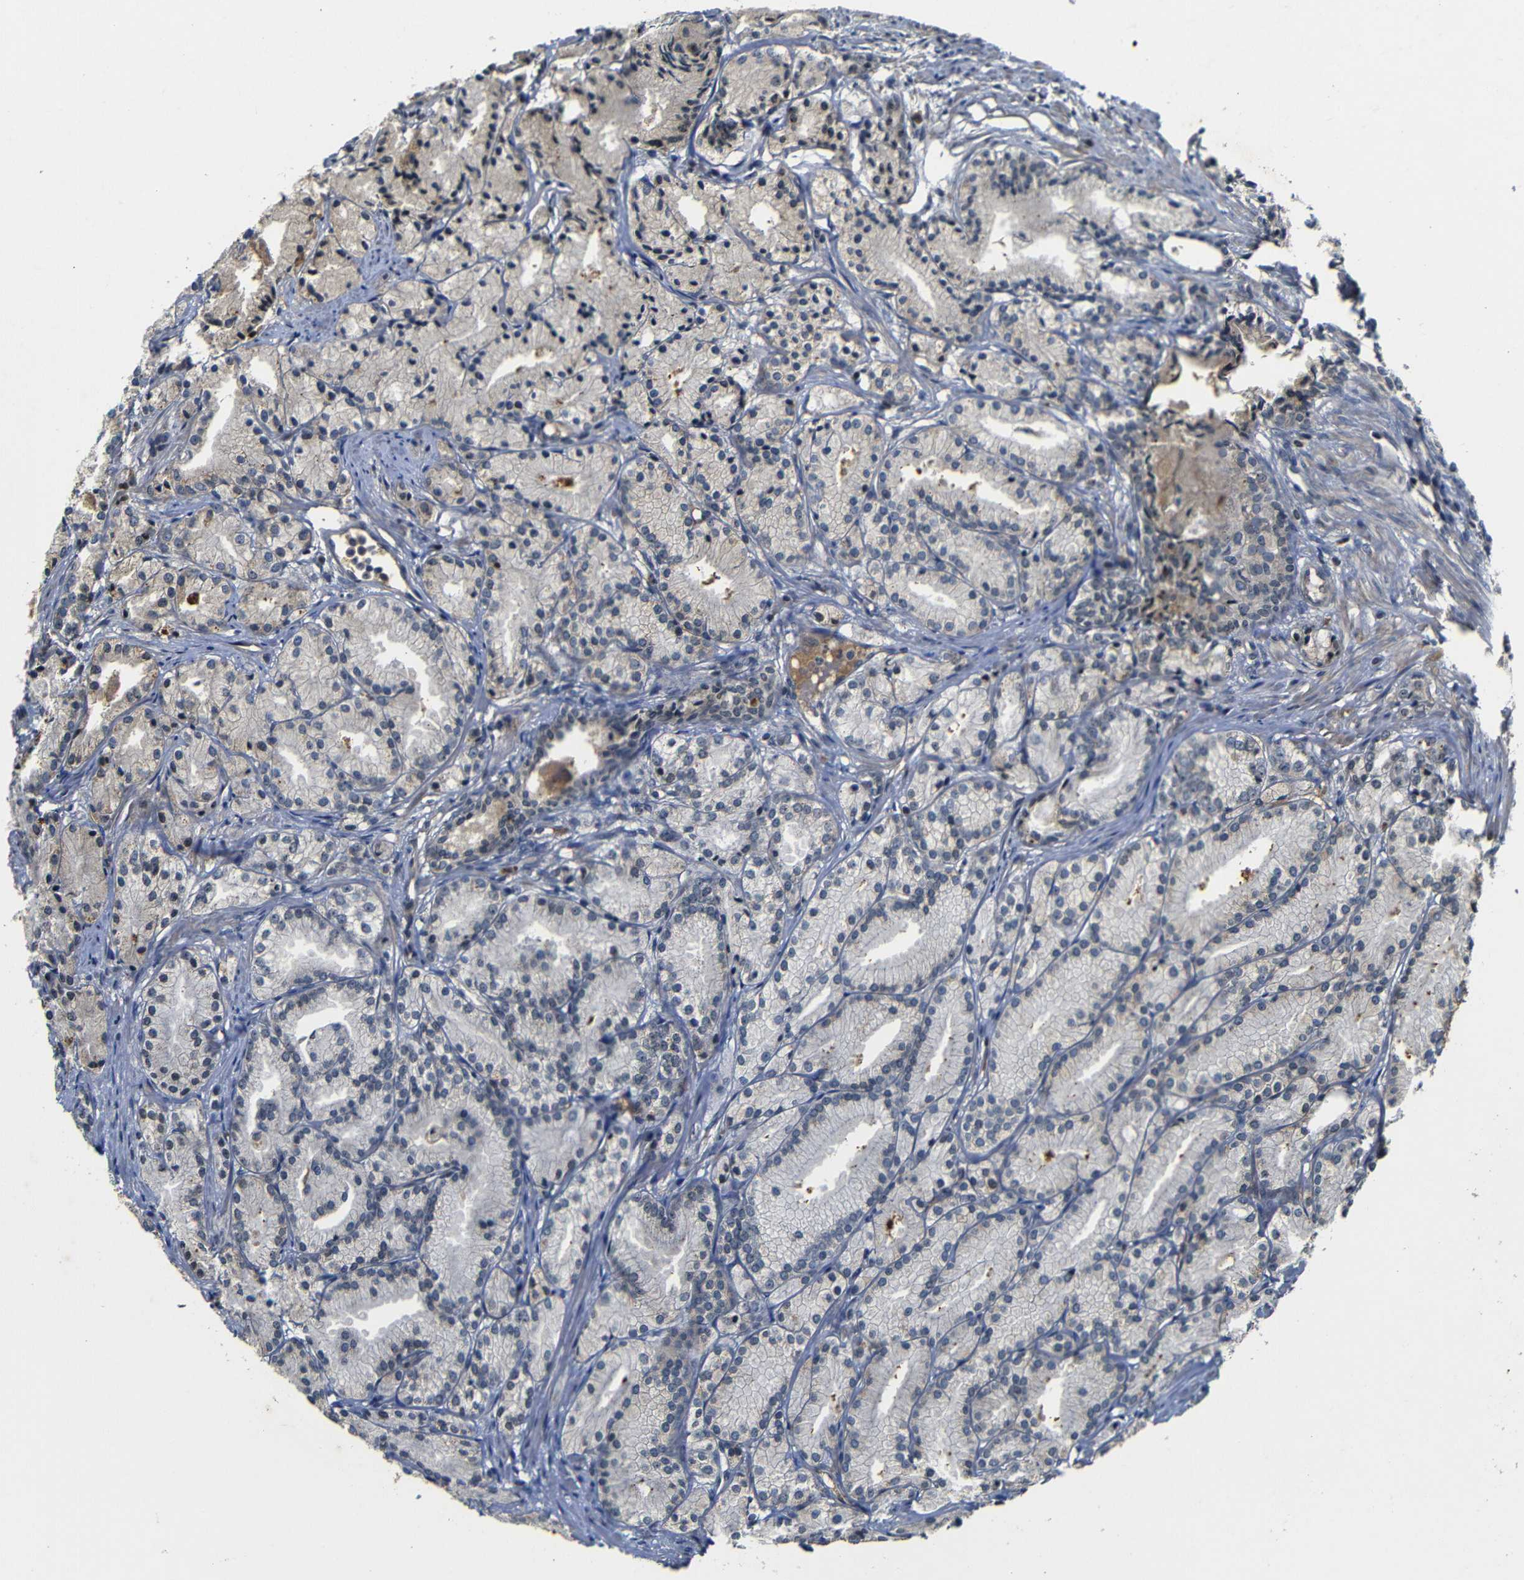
{"staining": {"intensity": "negative", "quantity": "none", "location": "none"}, "tissue": "prostate cancer", "cell_type": "Tumor cells", "image_type": "cancer", "snomed": [{"axis": "morphology", "description": "Adenocarcinoma, Low grade"}, {"axis": "topography", "description": "Prostate"}], "caption": "Prostate cancer (adenocarcinoma (low-grade)) was stained to show a protein in brown. There is no significant expression in tumor cells. (Brightfield microscopy of DAB immunohistochemistry at high magnification).", "gene": "MYC", "patient": {"sex": "male", "age": 72}}